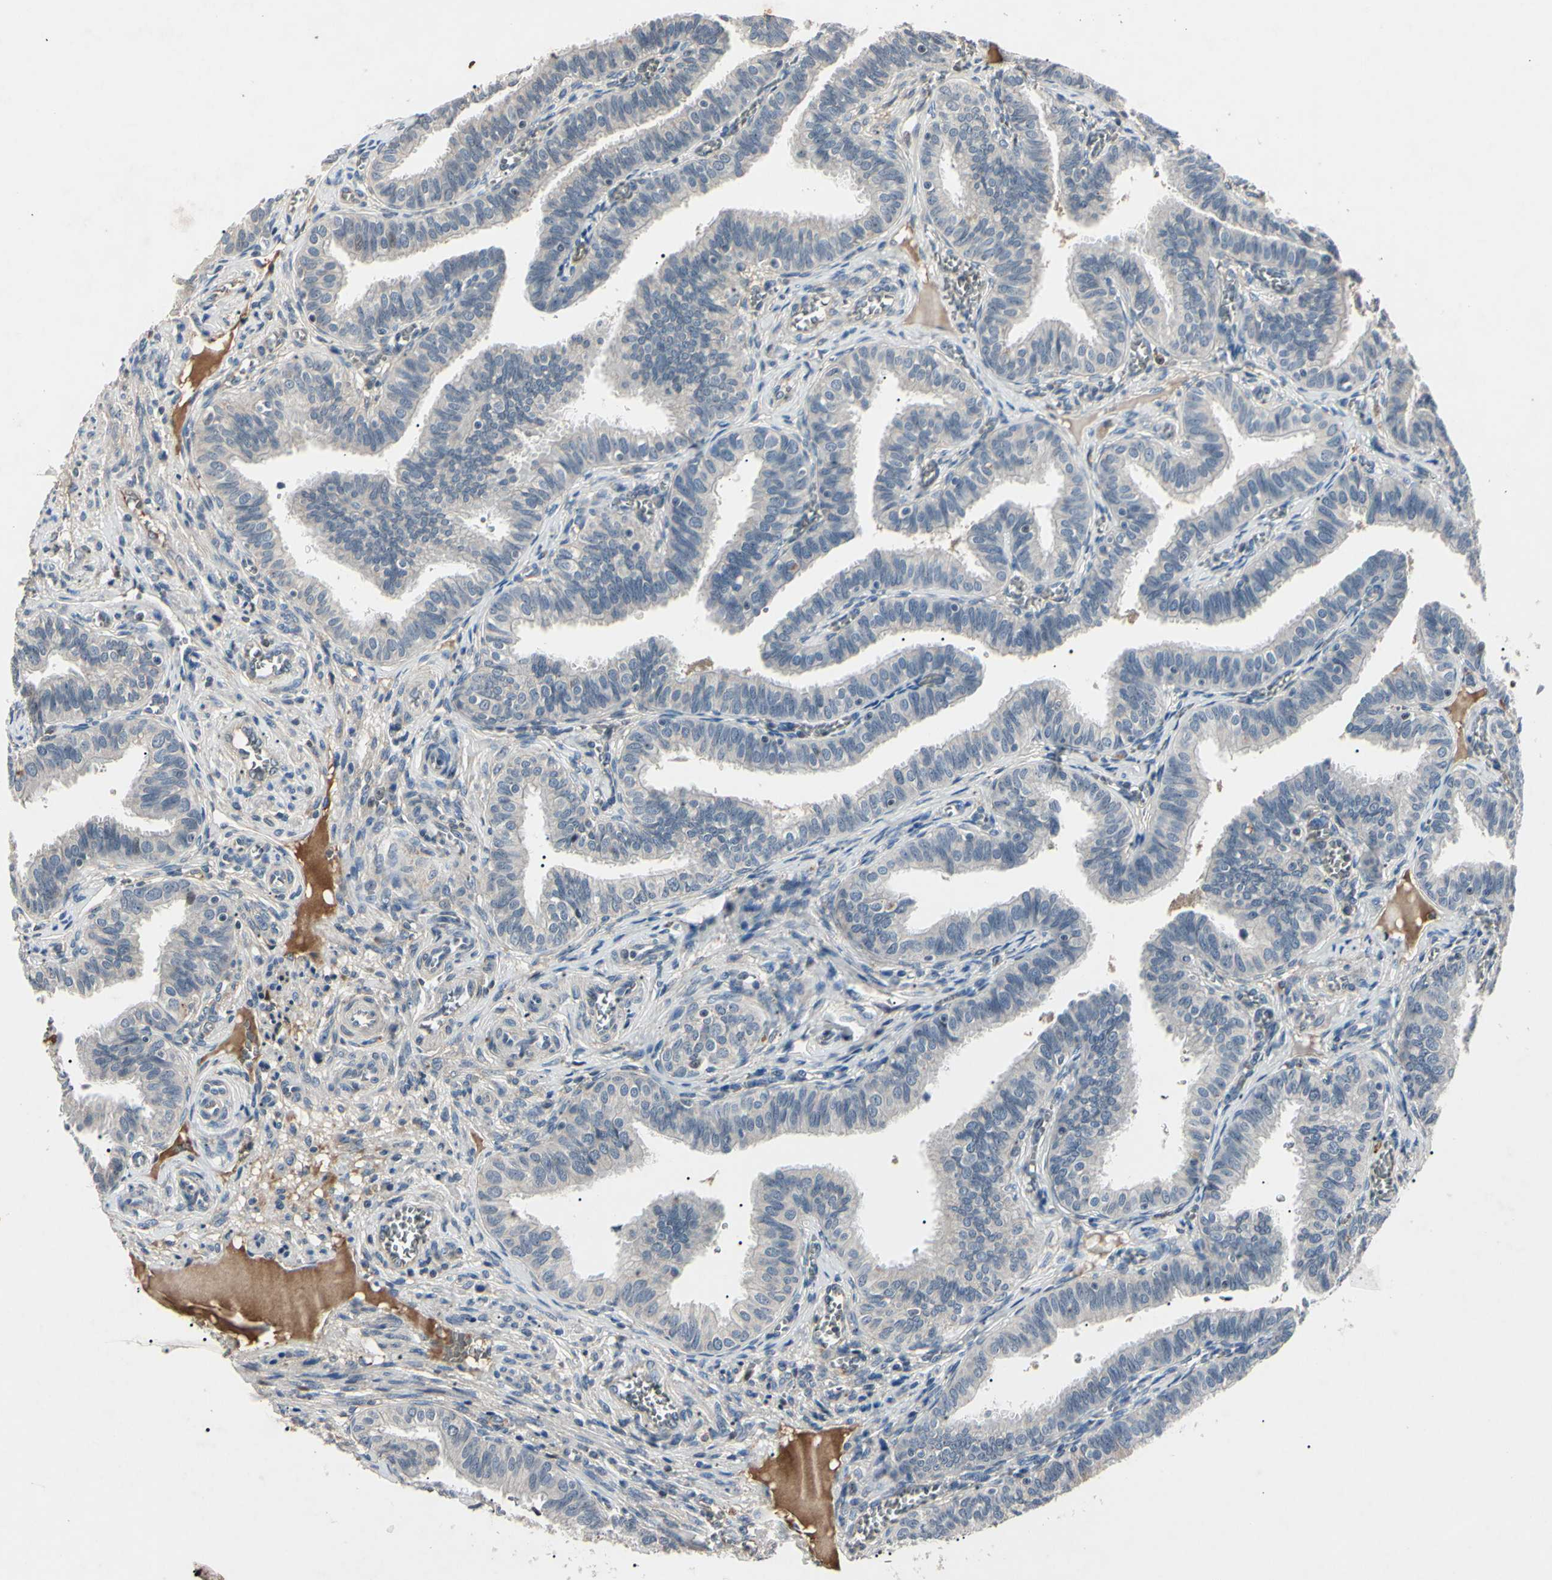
{"staining": {"intensity": "moderate", "quantity": "<25%", "location": "cytoplasmic/membranous"}, "tissue": "fallopian tube", "cell_type": "Glandular cells", "image_type": "normal", "snomed": [{"axis": "morphology", "description": "Normal tissue, NOS"}, {"axis": "topography", "description": "Fallopian tube"}], "caption": "Immunohistochemistry (IHC) micrograph of normal fallopian tube: human fallopian tube stained using IHC exhibits low levels of moderate protein expression localized specifically in the cytoplasmic/membranous of glandular cells, appearing as a cytoplasmic/membranous brown color.", "gene": "AEBP1", "patient": {"sex": "female", "age": 46}}